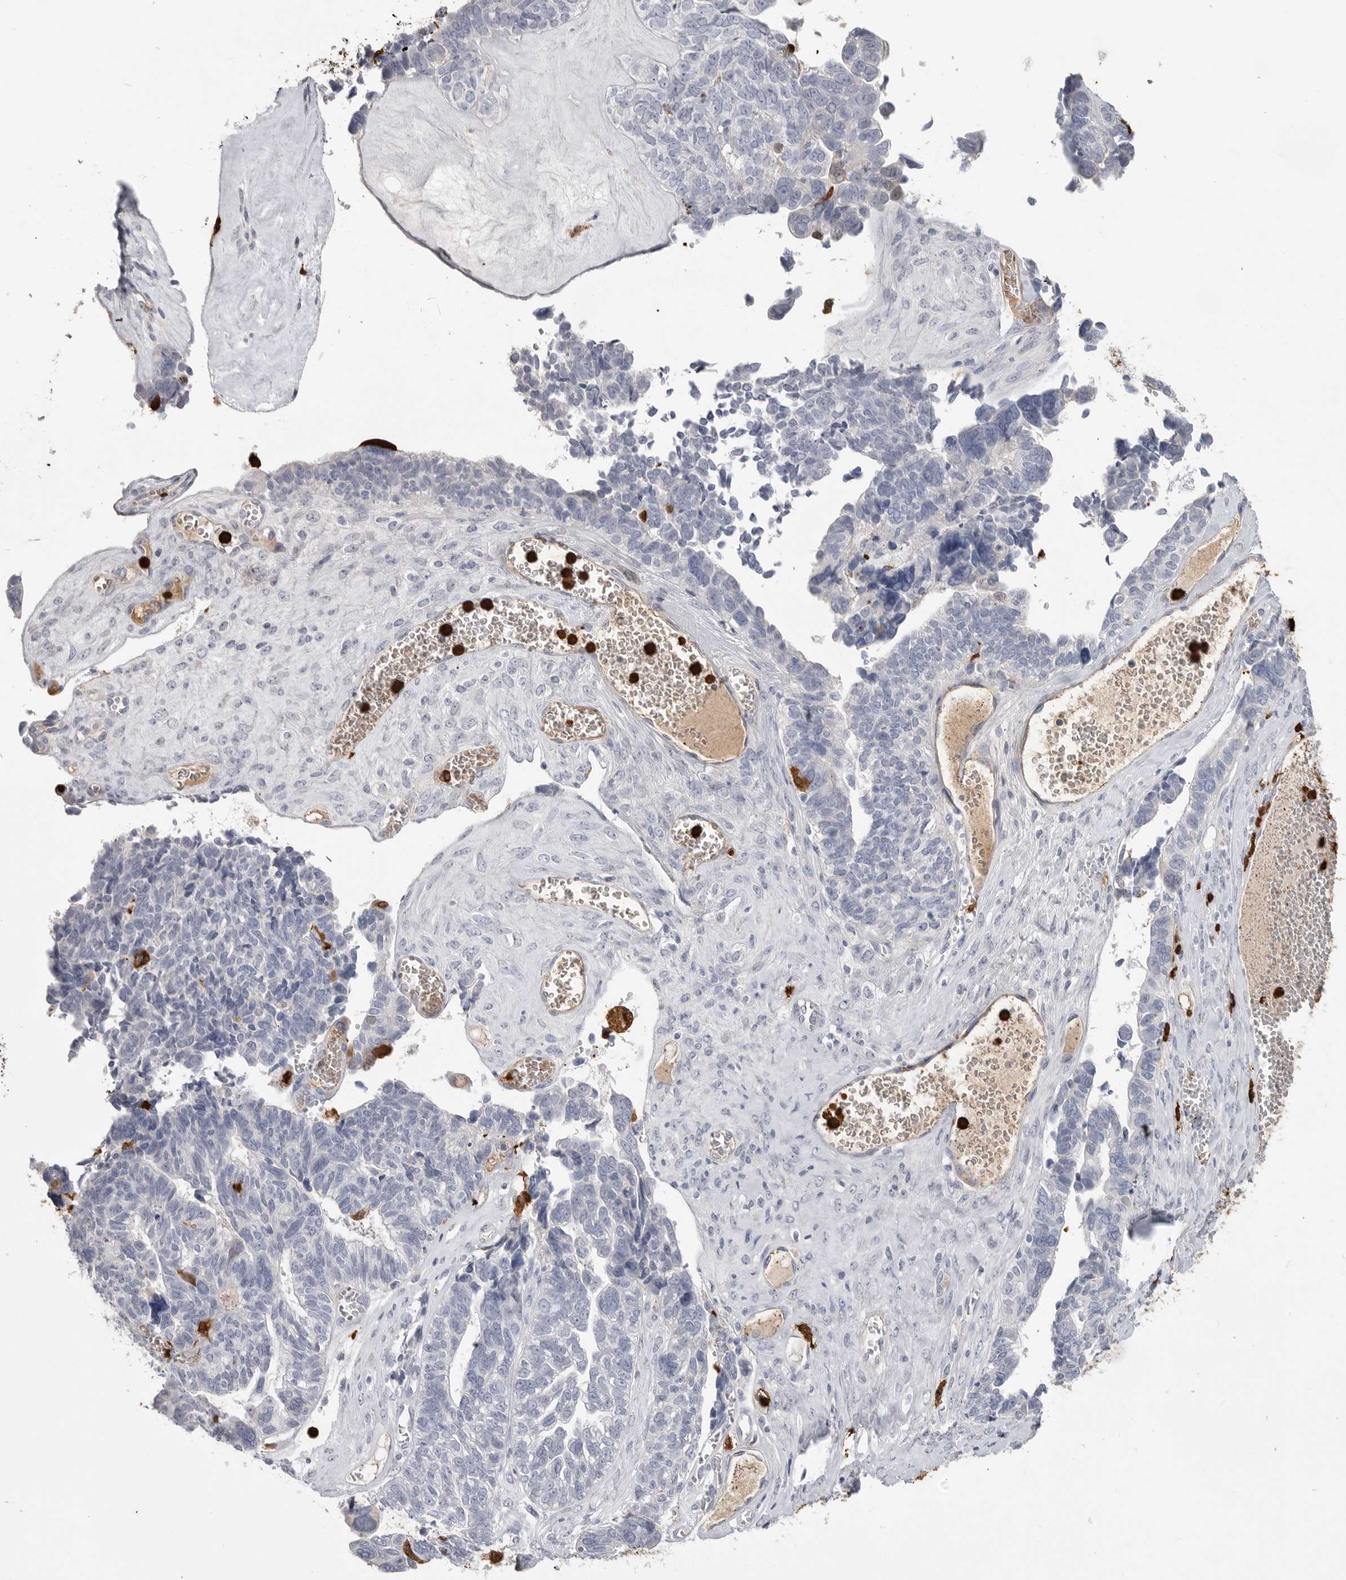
{"staining": {"intensity": "negative", "quantity": "none", "location": "none"}, "tissue": "ovarian cancer", "cell_type": "Tumor cells", "image_type": "cancer", "snomed": [{"axis": "morphology", "description": "Cystadenocarcinoma, serous, NOS"}, {"axis": "topography", "description": "Ovary"}], "caption": "Tumor cells are negative for brown protein staining in ovarian serous cystadenocarcinoma.", "gene": "CYB561D1", "patient": {"sex": "female", "age": 79}}